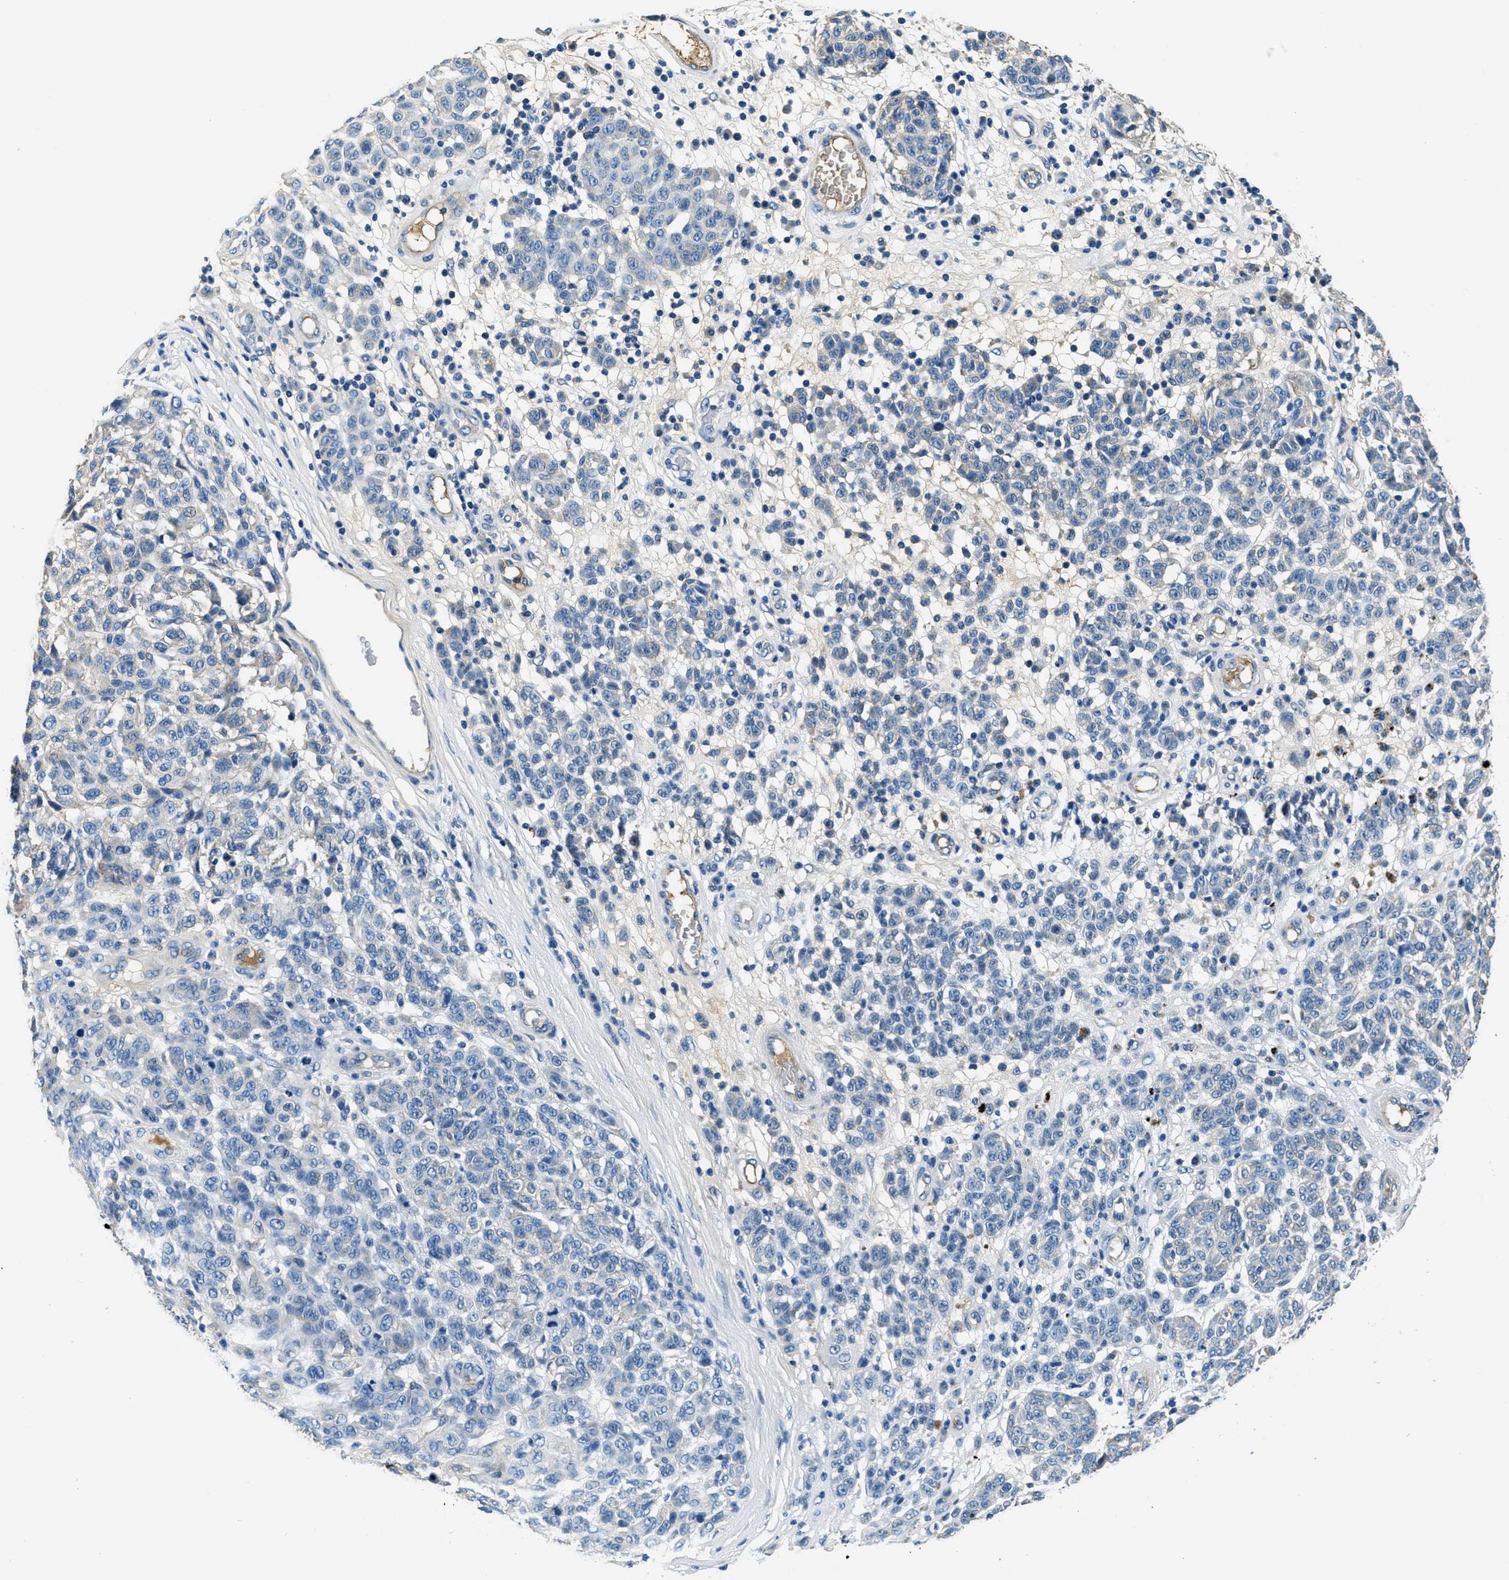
{"staining": {"intensity": "negative", "quantity": "none", "location": "none"}, "tissue": "melanoma", "cell_type": "Tumor cells", "image_type": "cancer", "snomed": [{"axis": "morphology", "description": "Malignant melanoma, NOS"}, {"axis": "topography", "description": "Skin"}], "caption": "Malignant melanoma stained for a protein using immunohistochemistry reveals no positivity tumor cells.", "gene": "TMEM186", "patient": {"sex": "male", "age": 59}}